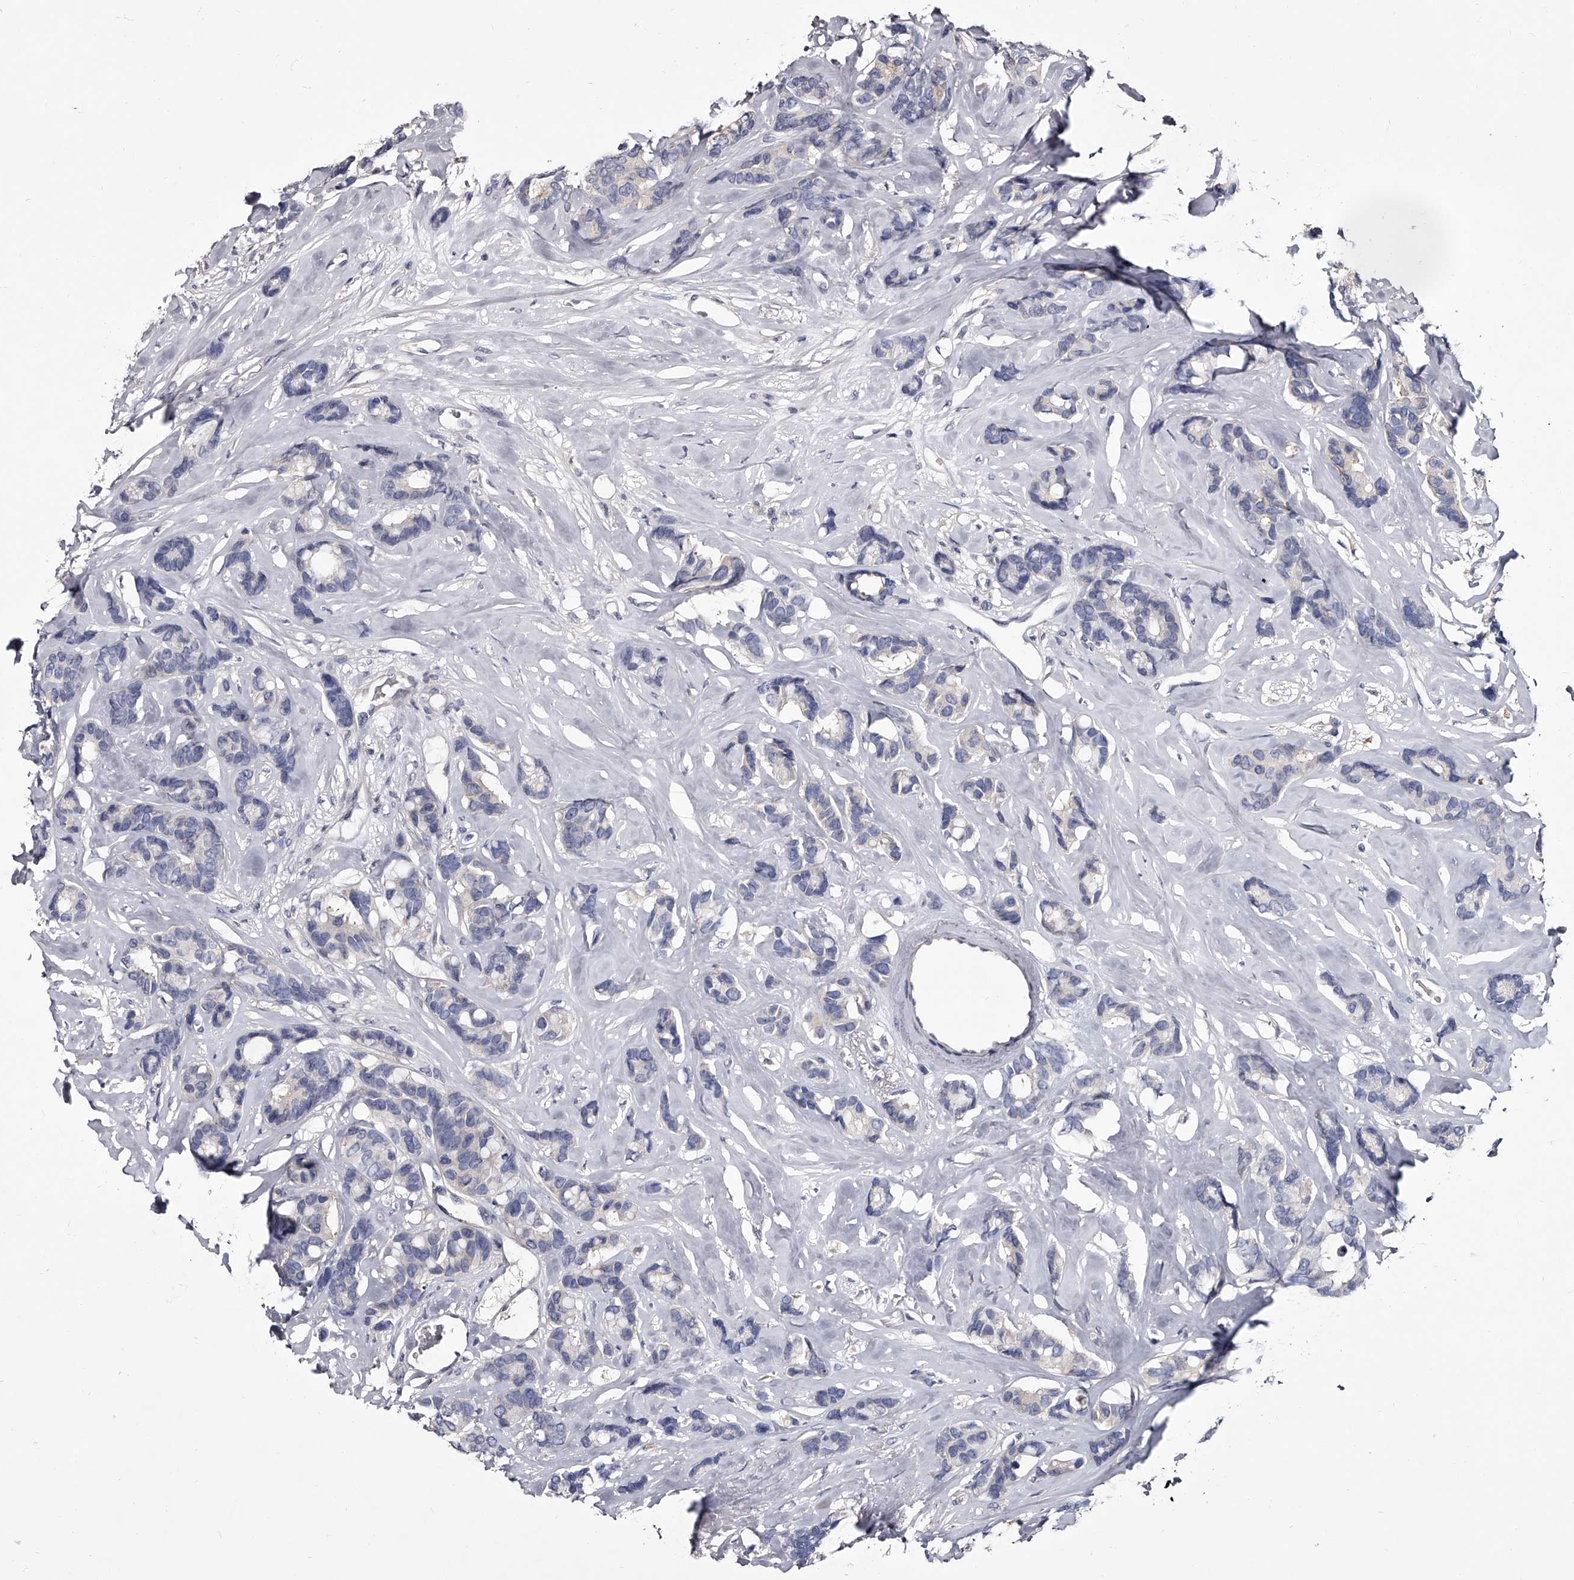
{"staining": {"intensity": "negative", "quantity": "none", "location": "none"}, "tissue": "breast cancer", "cell_type": "Tumor cells", "image_type": "cancer", "snomed": [{"axis": "morphology", "description": "Duct carcinoma"}, {"axis": "topography", "description": "Breast"}], "caption": "High power microscopy histopathology image of an immunohistochemistry (IHC) micrograph of infiltrating ductal carcinoma (breast), revealing no significant expression in tumor cells.", "gene": "GAPVD1", "patient": {"sex": "female", "age": 87}}